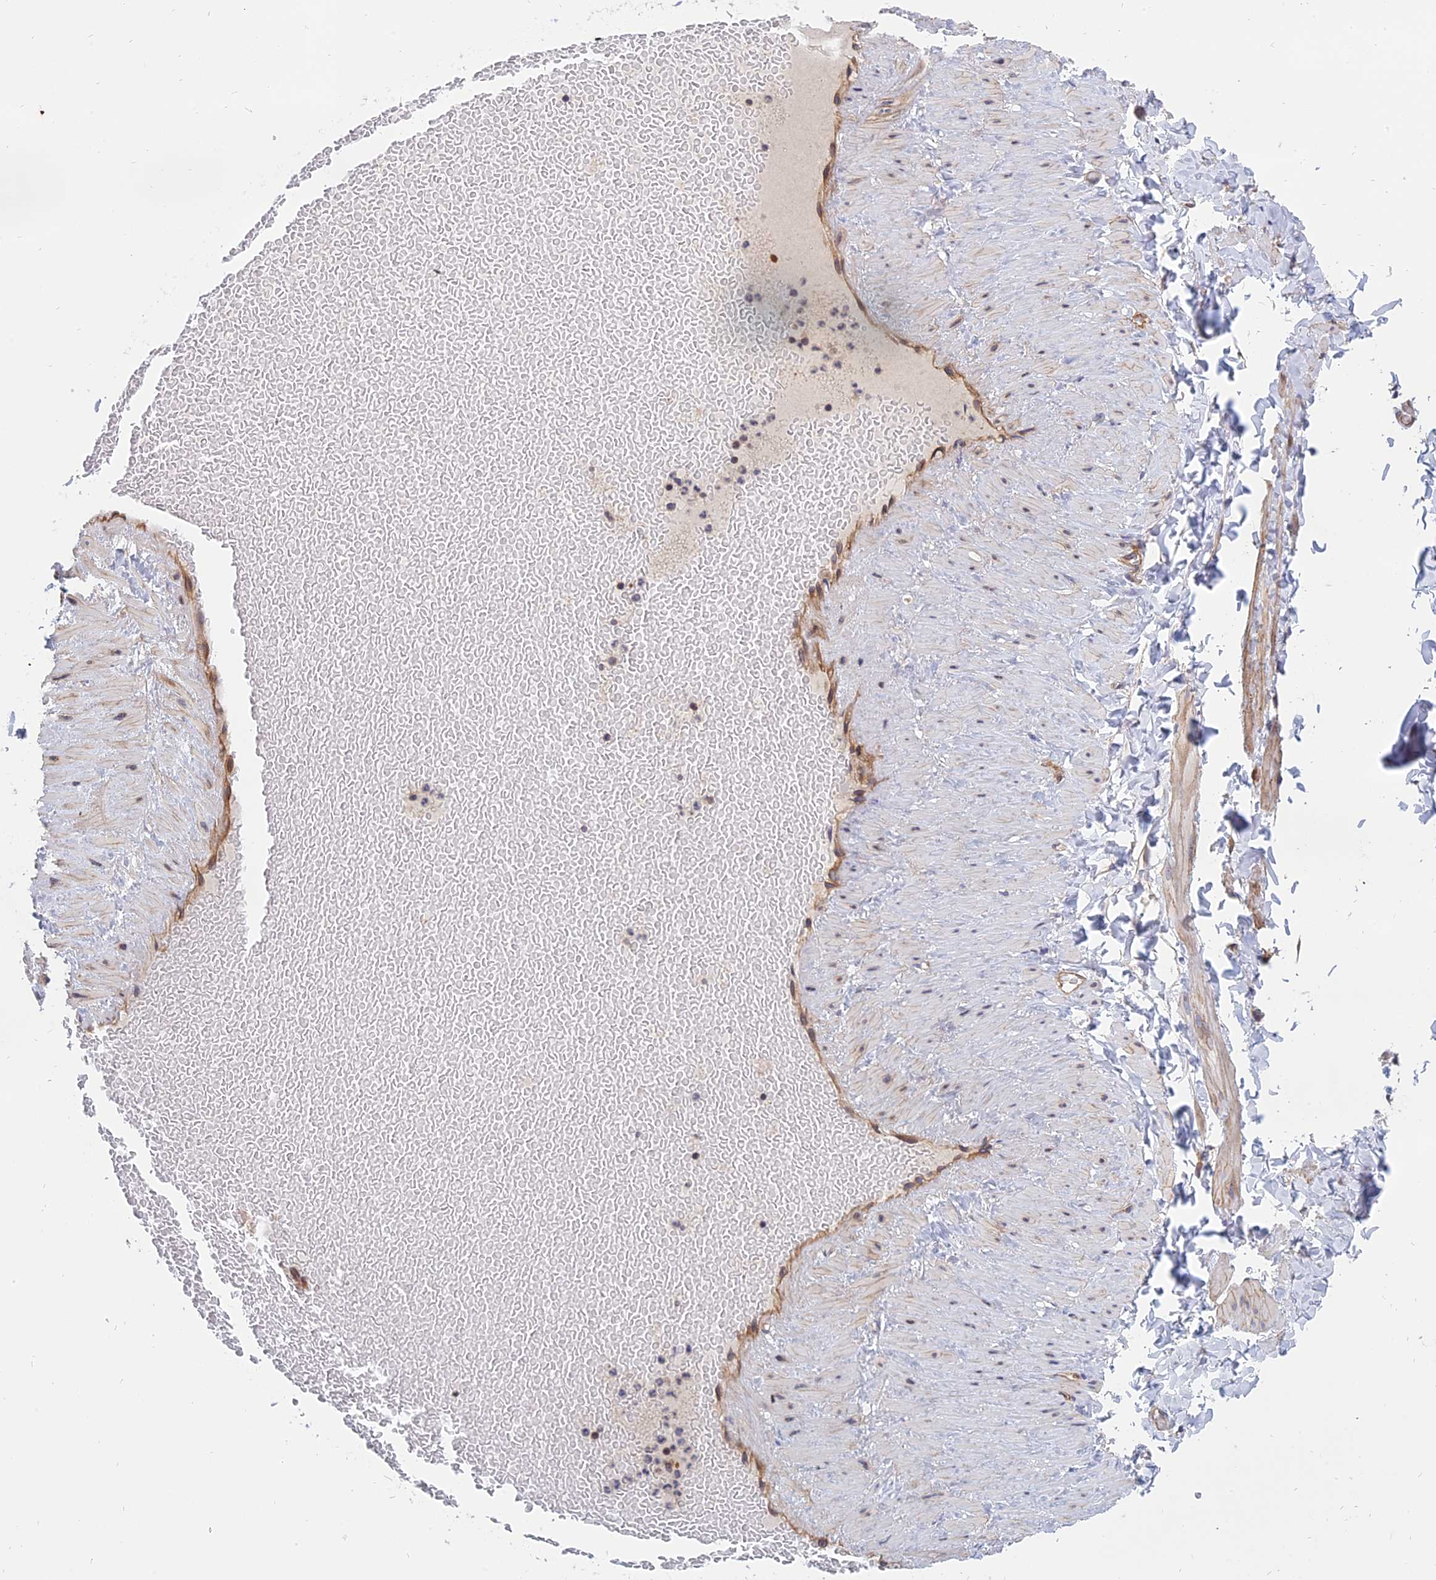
{"staining": {"intensity": "negative", "quantity": "none", "location": "none"}, "tissue": "adipose tissue", "cell_type": "Adipocytes", "image_type": "normal", "snomed": [{"axis": "morphology", "description": "Normal tissue, NOS"}, {"axis": "topography", "description": "Adipose tissue"}, {"axis": "topography", "description": "Vascular tissue"}, {"axis": "topography", "description": "Peripheral nerve tissue"}], "caption": "Immunohistochemistry histopathology image of normal adipose tissue: adipose tissue stained with DAB reveals no significant protein expression in adipocytes. (DAB immunohistochemistry (IHC), high magnification).", "gene": "NAA10", "patient": {"sex": "male", "age": 25}}